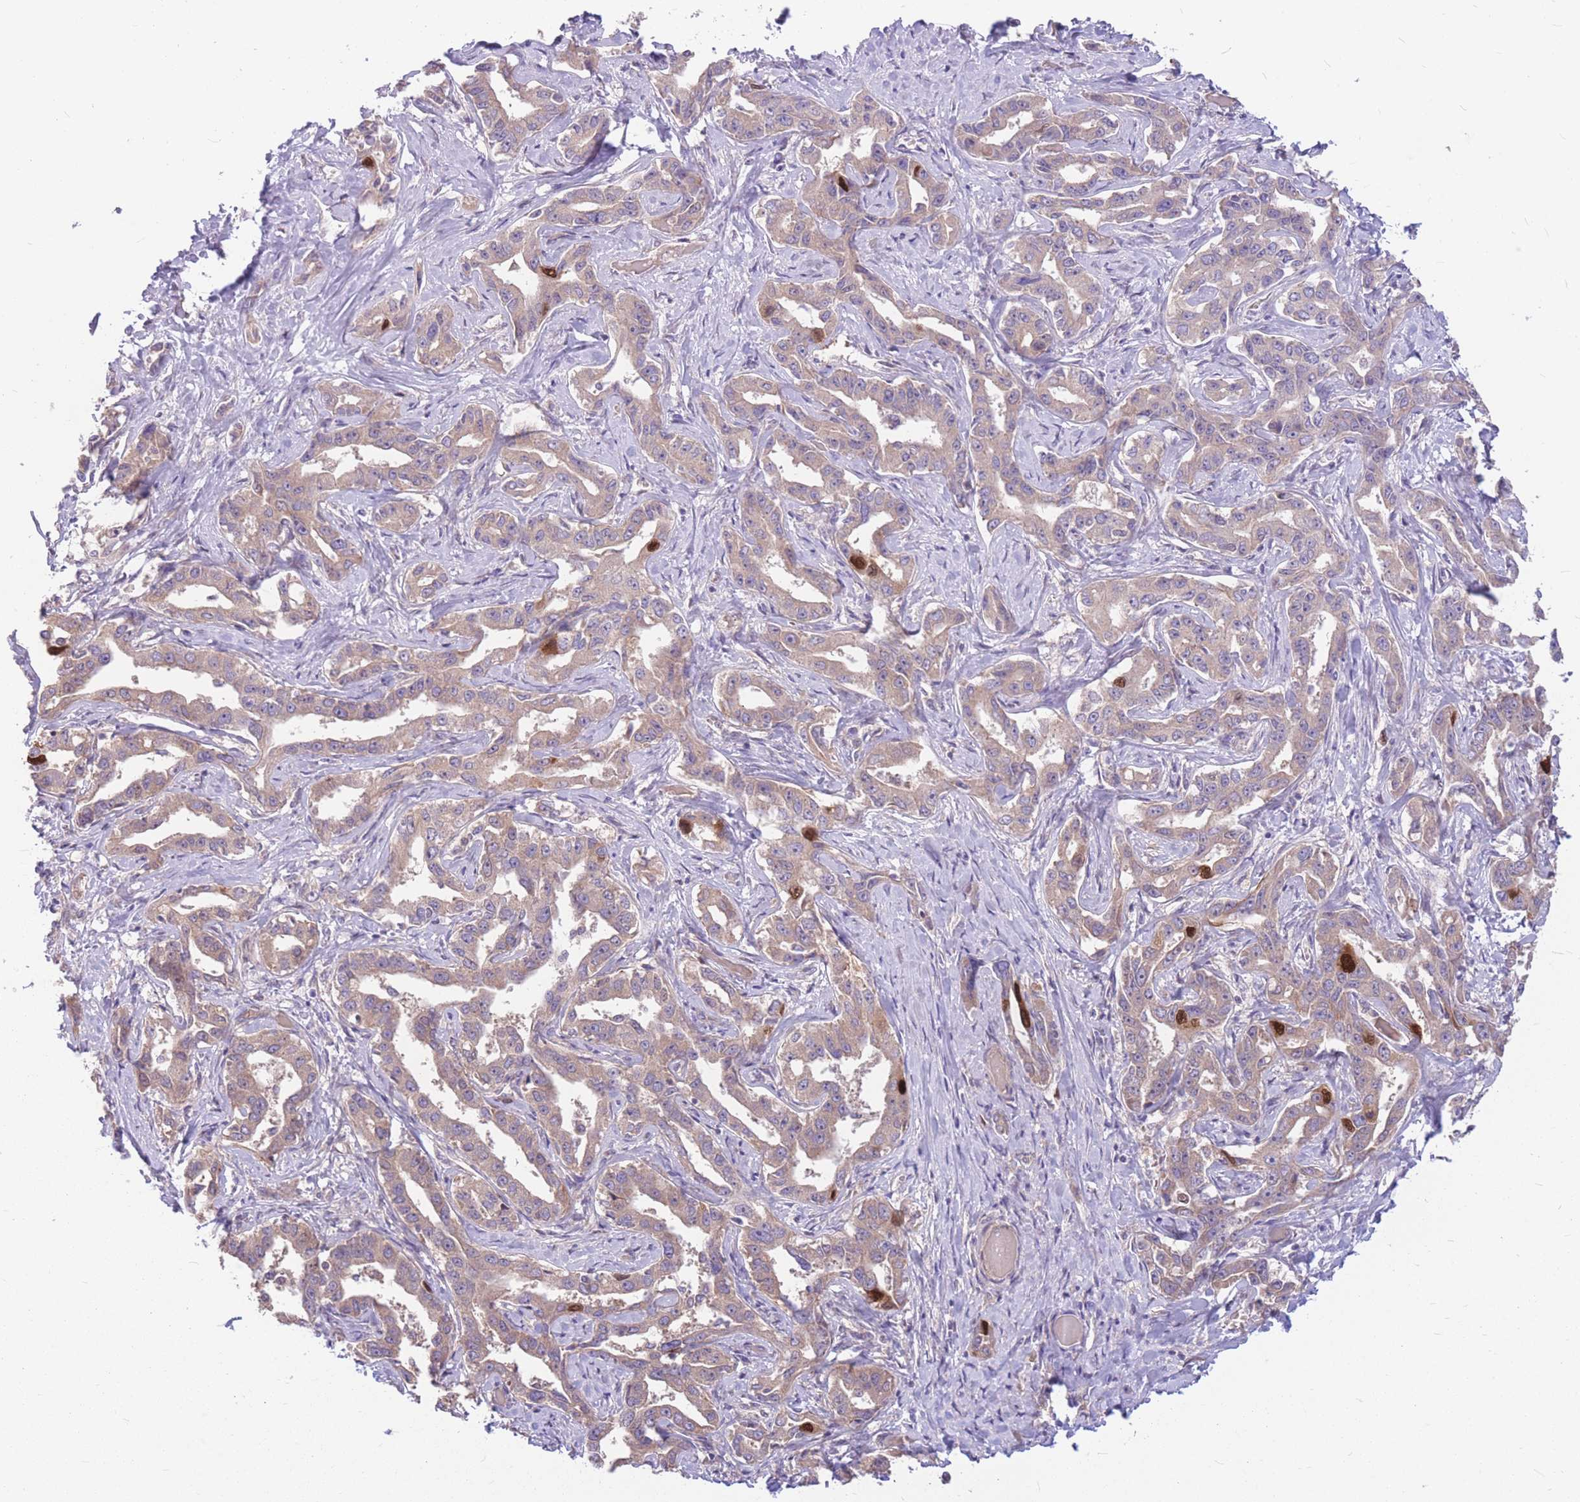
{"staining": {"intensity": "strong", "quantity": "<25%", "location": "nuclear"}, "tissue": "liver cancer", "cell_type": "Tumor cells", "image_type": "cancer", "snomed": [{"axis": "morphology", "description": "Cholangiocarcinoma"}, {"axis": "topography", "description": "Liver"}], "caption": "An immunohistochemistry histopathology image of tumor tissue is shown. Protein staining in brown labels strong nuclear positivity in liver cancer (cholangiocarcinoma) within tumor cells. (DAB (3,3'-diaminobenzidine) IHC, brown staining for protein, blue staining for nuclei).", "gene": "GMNN", "patient": {"sex": "male", "age": 59}}